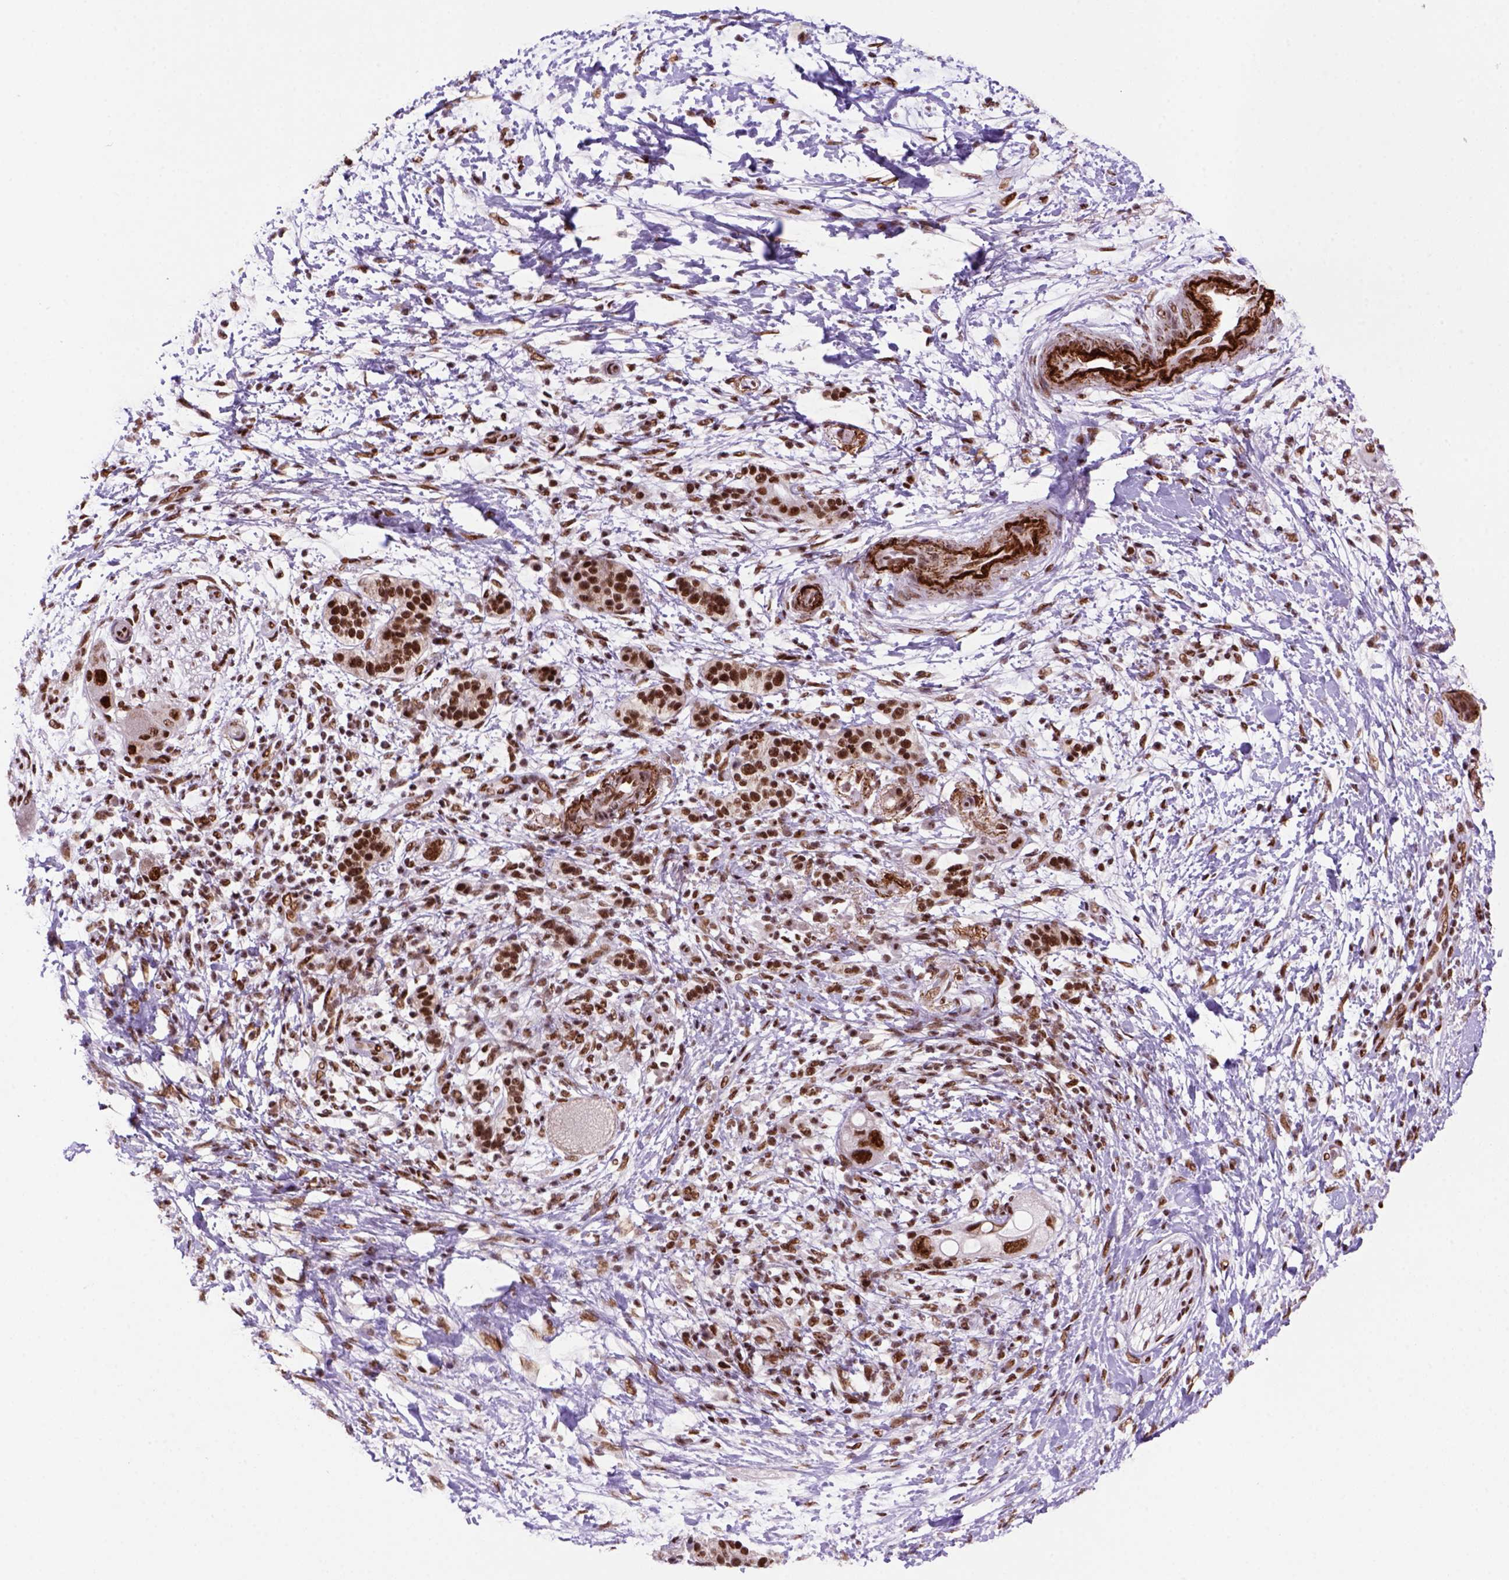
{"staining": {"intensity": "strong", "quantity": ">75%", "location": "nuclear"}, "tissue": "pancreatic cancer", "cell_type": "Tumor cells", "image_type": "cancer", "snomed": [{"axis": "morphology", "description": "Adenocarcinoma, NOS"}, {"axis": "topography", "description": "Pancreas"}], "caption": "Immunohistochemical staining of pancreatic cancer displays high levels of strong nuclear positivity in about >75% of tumor cells. Nuclei are stained in blue.", "gene": "NSMCE2", "patient": {"sex": "female", "age": 72}}